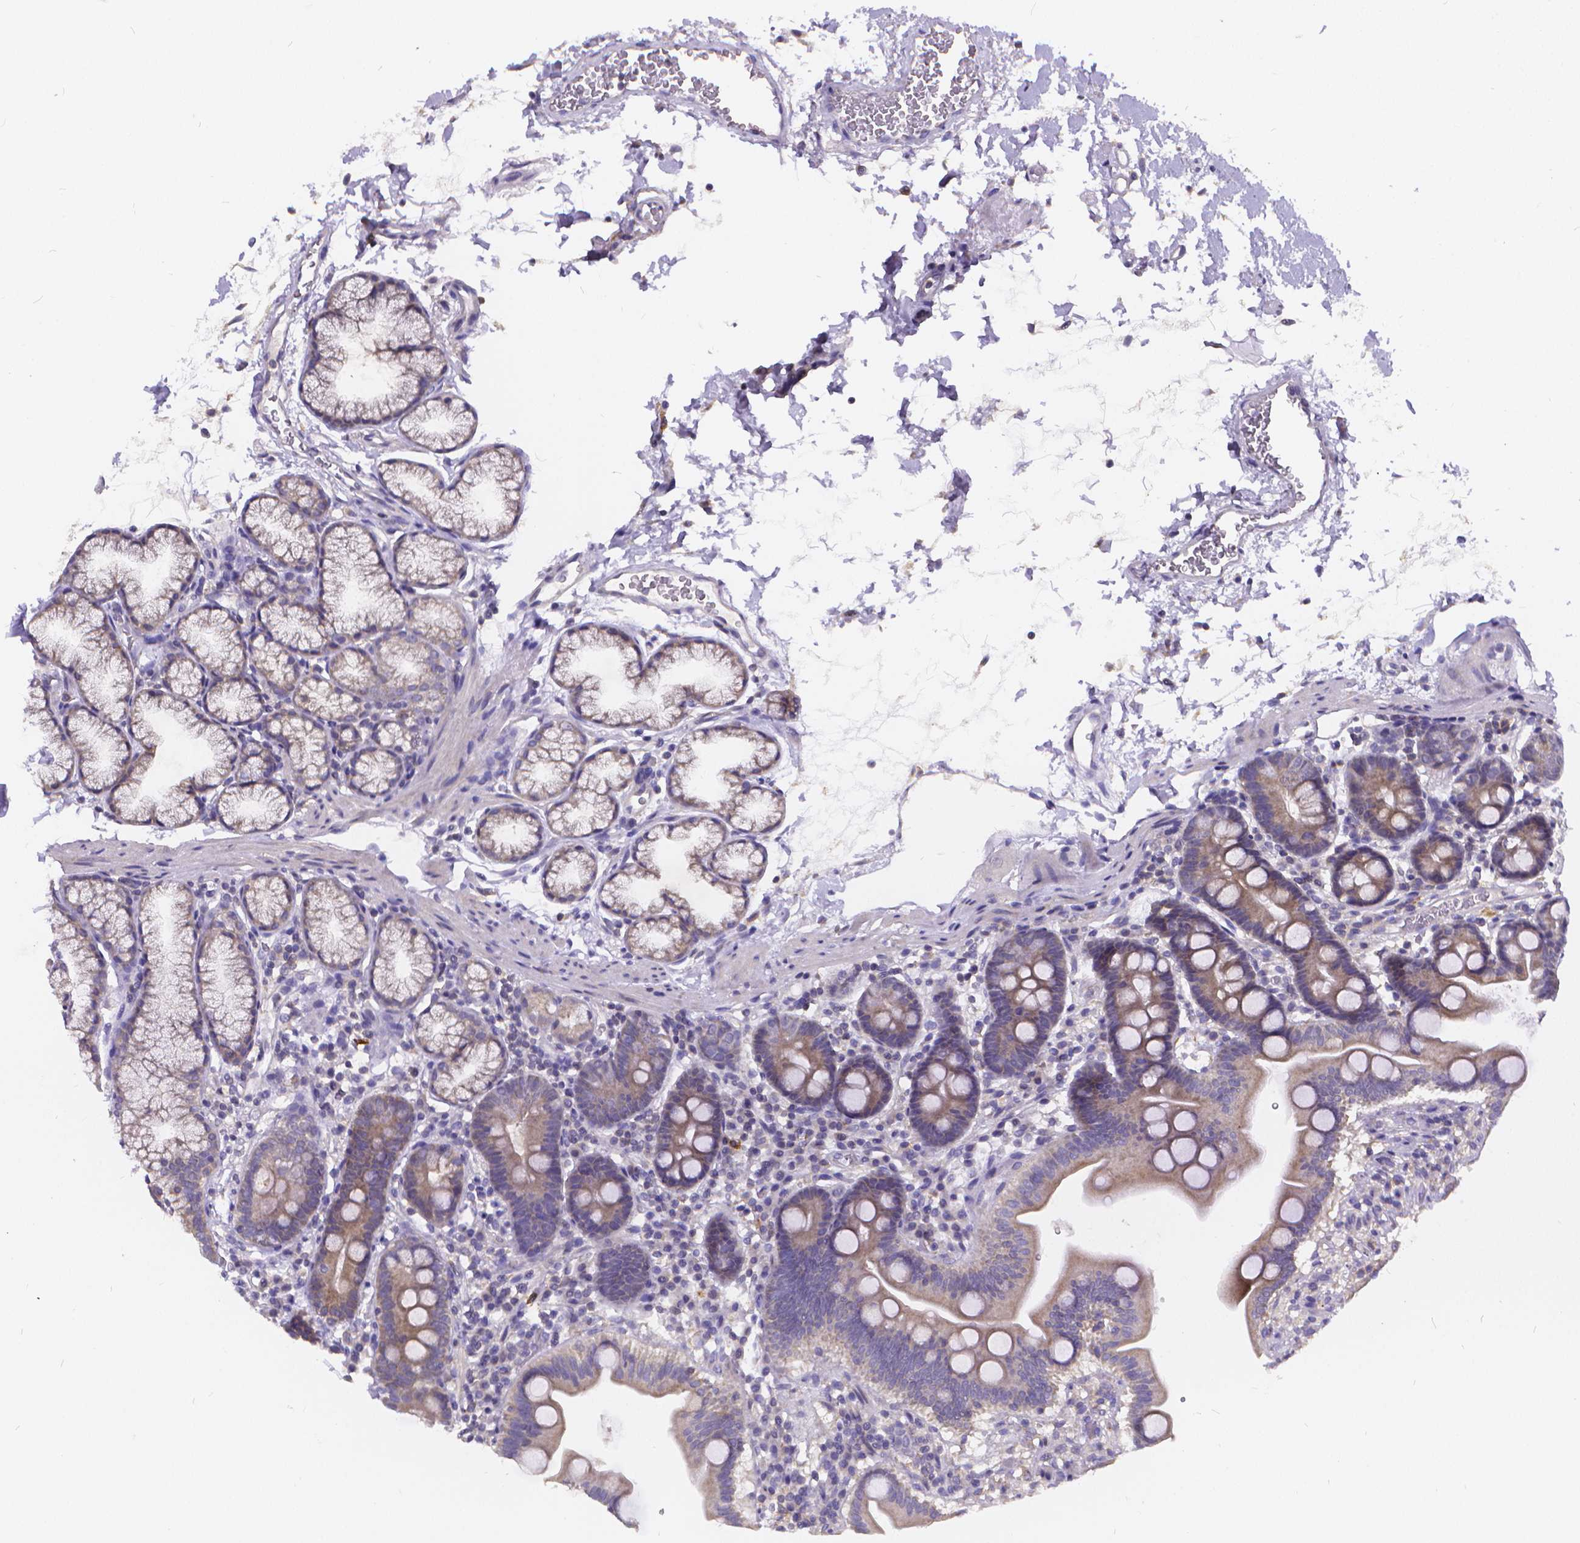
{"staining": {"intensity": "weak", "quantity": ">75%", "location": "cytoplasmic/membranous"}, "tissue": "duodenum", "cell_type": "Glandular cells", "image_type": "normal", "snomed": [{"axis": "morphology", "description": "Normal tissue, NOS"}, {"axis": "topography", "description": "Pancreas"}, {"axis": "topography", "description": "Duodenum"}], "caption": "A brown stain highlights weak cytoplasmic/membranous staining of a protein in glandular cells of benign human duodenum.", "gene": "GLRB", "patient": {"sex": "male", "age": 59}}